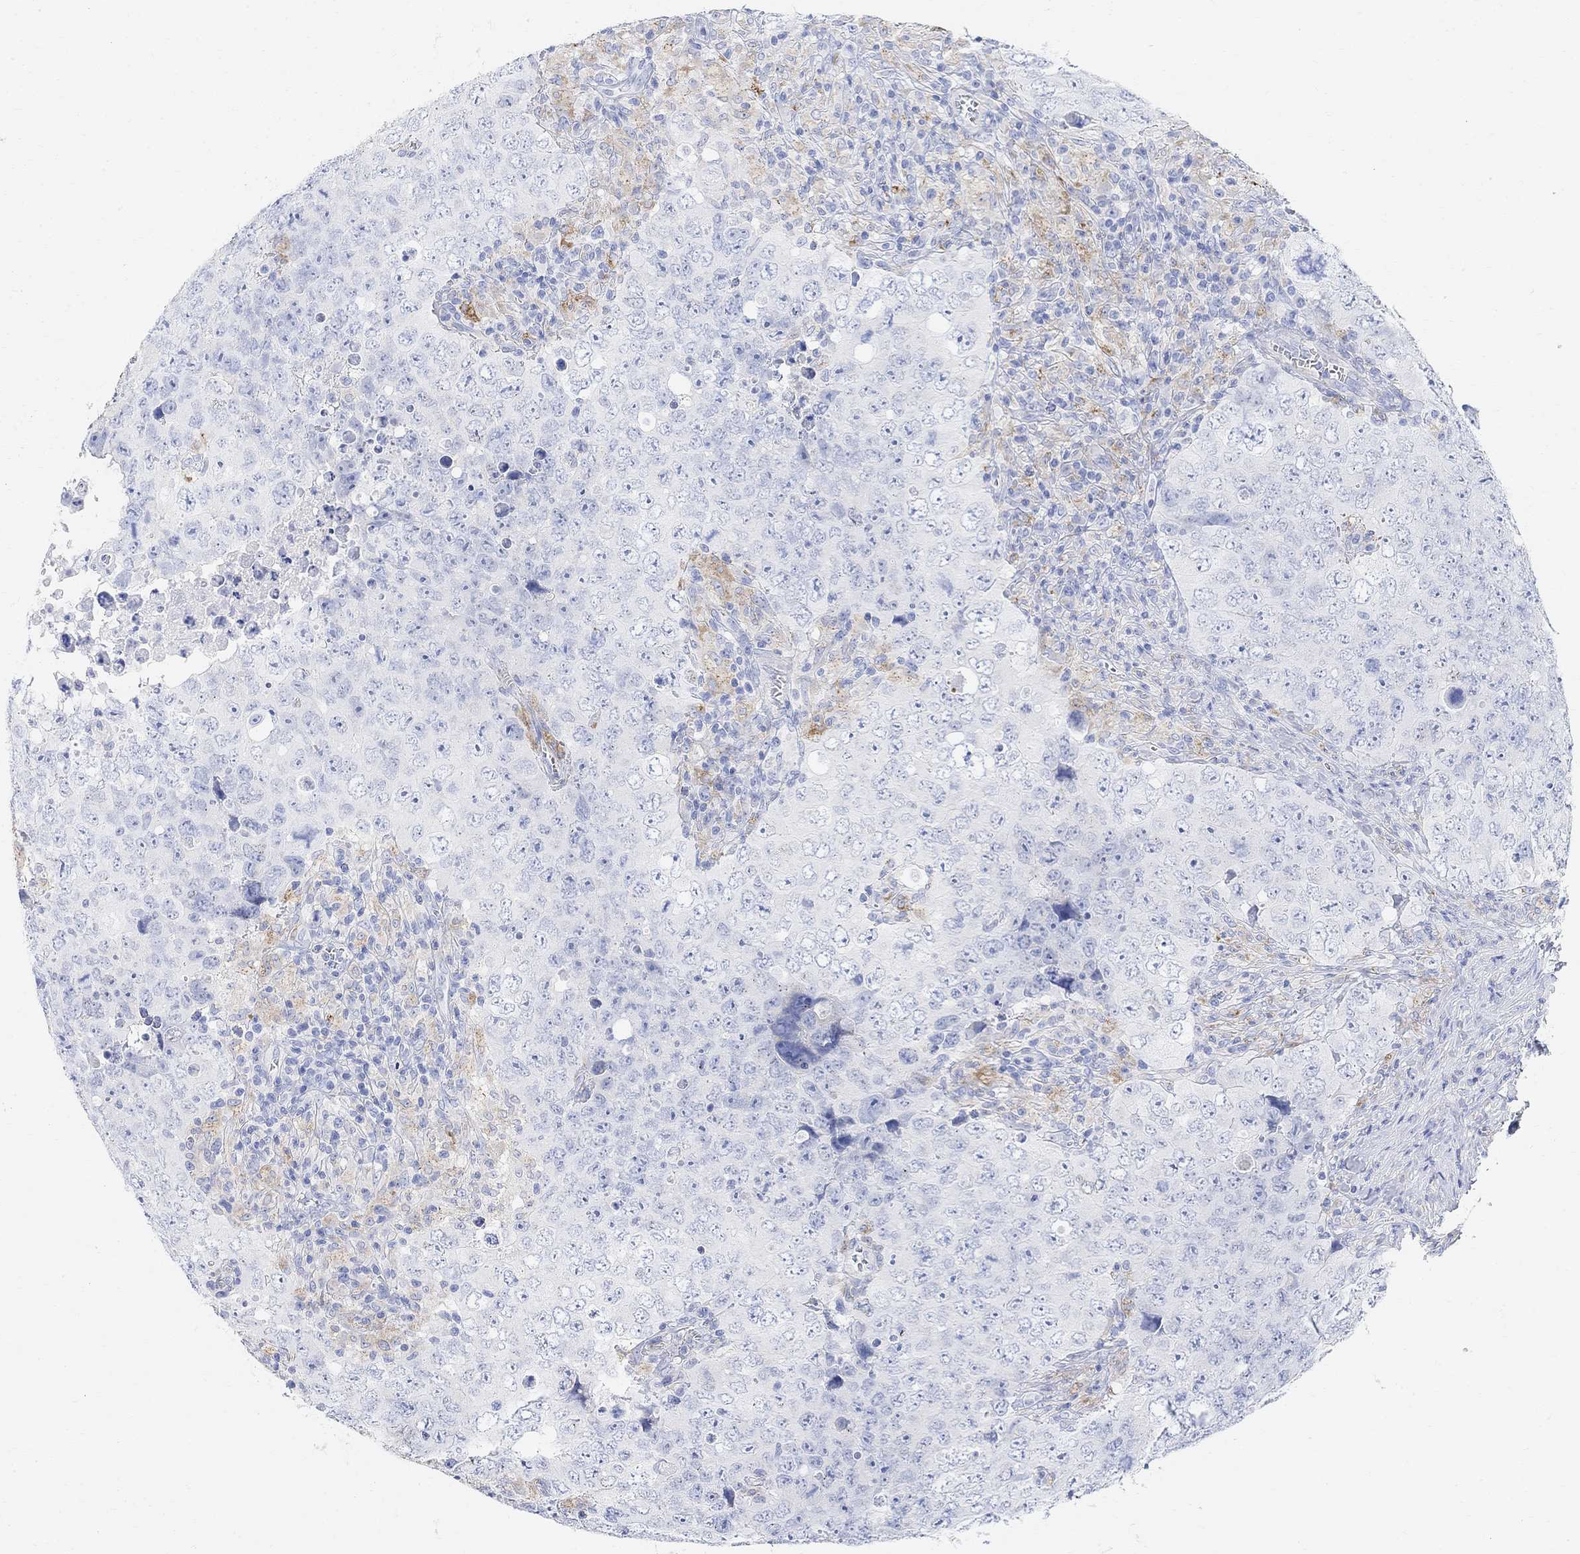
{"staining": {"intensity": "negative", "quantity": "none", "location": "none"}, "tissue": "testis cancer", "cell_type": "Tumor cells", "image_type": "cancer", "snomed": [{"axis": "morphology", "description": "Seminoma, NOS"}, {"axis": "topography", "description": "Testis"}], "caption": "The immunohistochemistry (IHC) image has no significant staining in tumor cells of testis cancer tissue.", "gene": "RETNLB", "patient": {"sex": "male", "age": 34}}